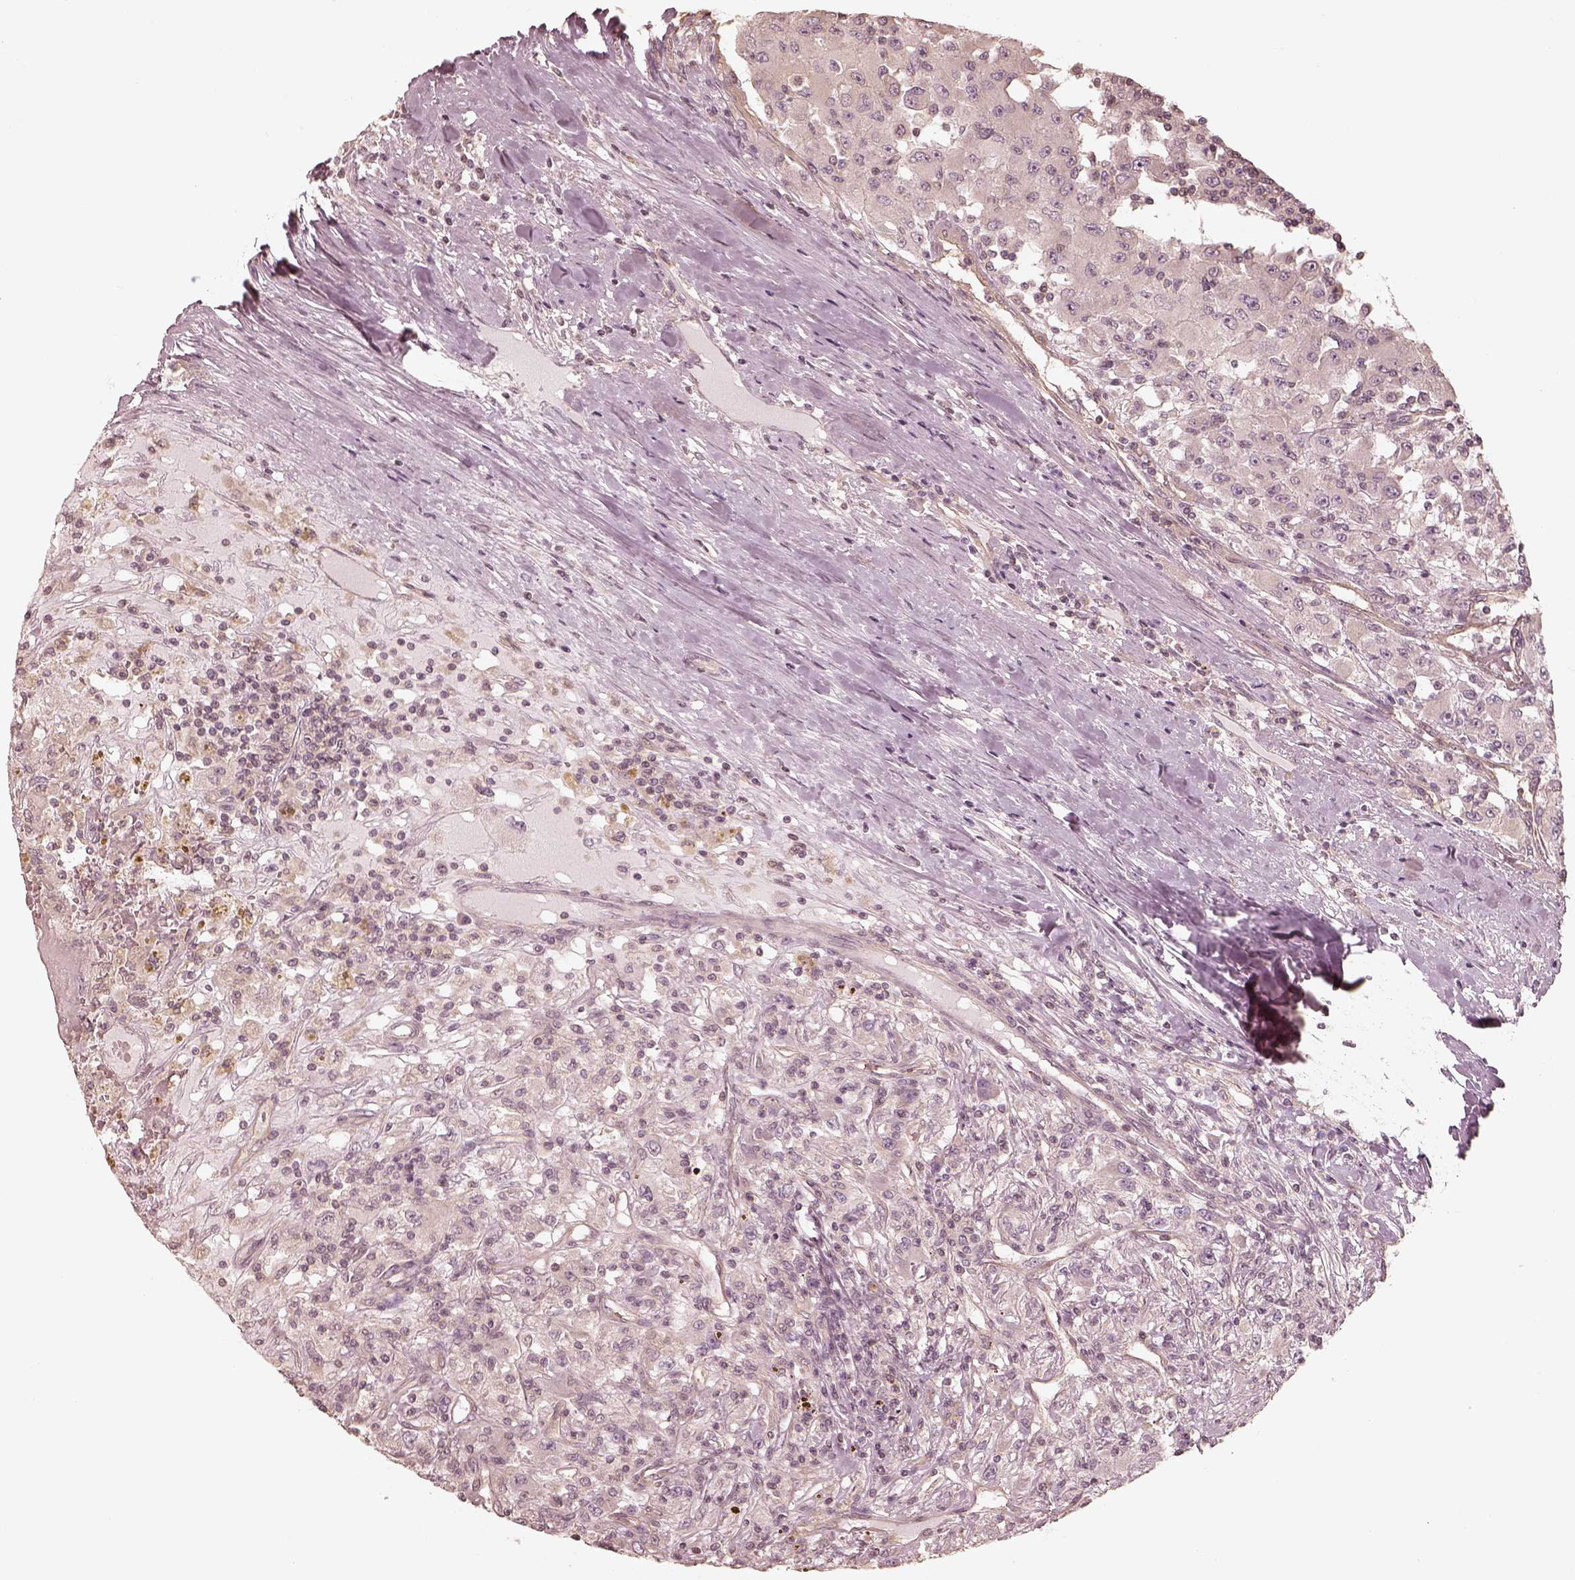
{"staining": {"intensity": "negative", "quantity": "none", "location": "none"}, "tissue": "renal cancer", "cell_type": "Tumor cells", "image_type": "cancer", "snomed": [{"axis": "morphology", "description": "Adenocarcinoma, NOS"}, {"axis": "topography", "description": "Kidney"}], "caption": "A histopathology image of renal adenocarcinoma stained for a protein displays no brown staining in tumor cells.", "gene": "KIF5C", "patient": {"sex": "female", "age": 67}}